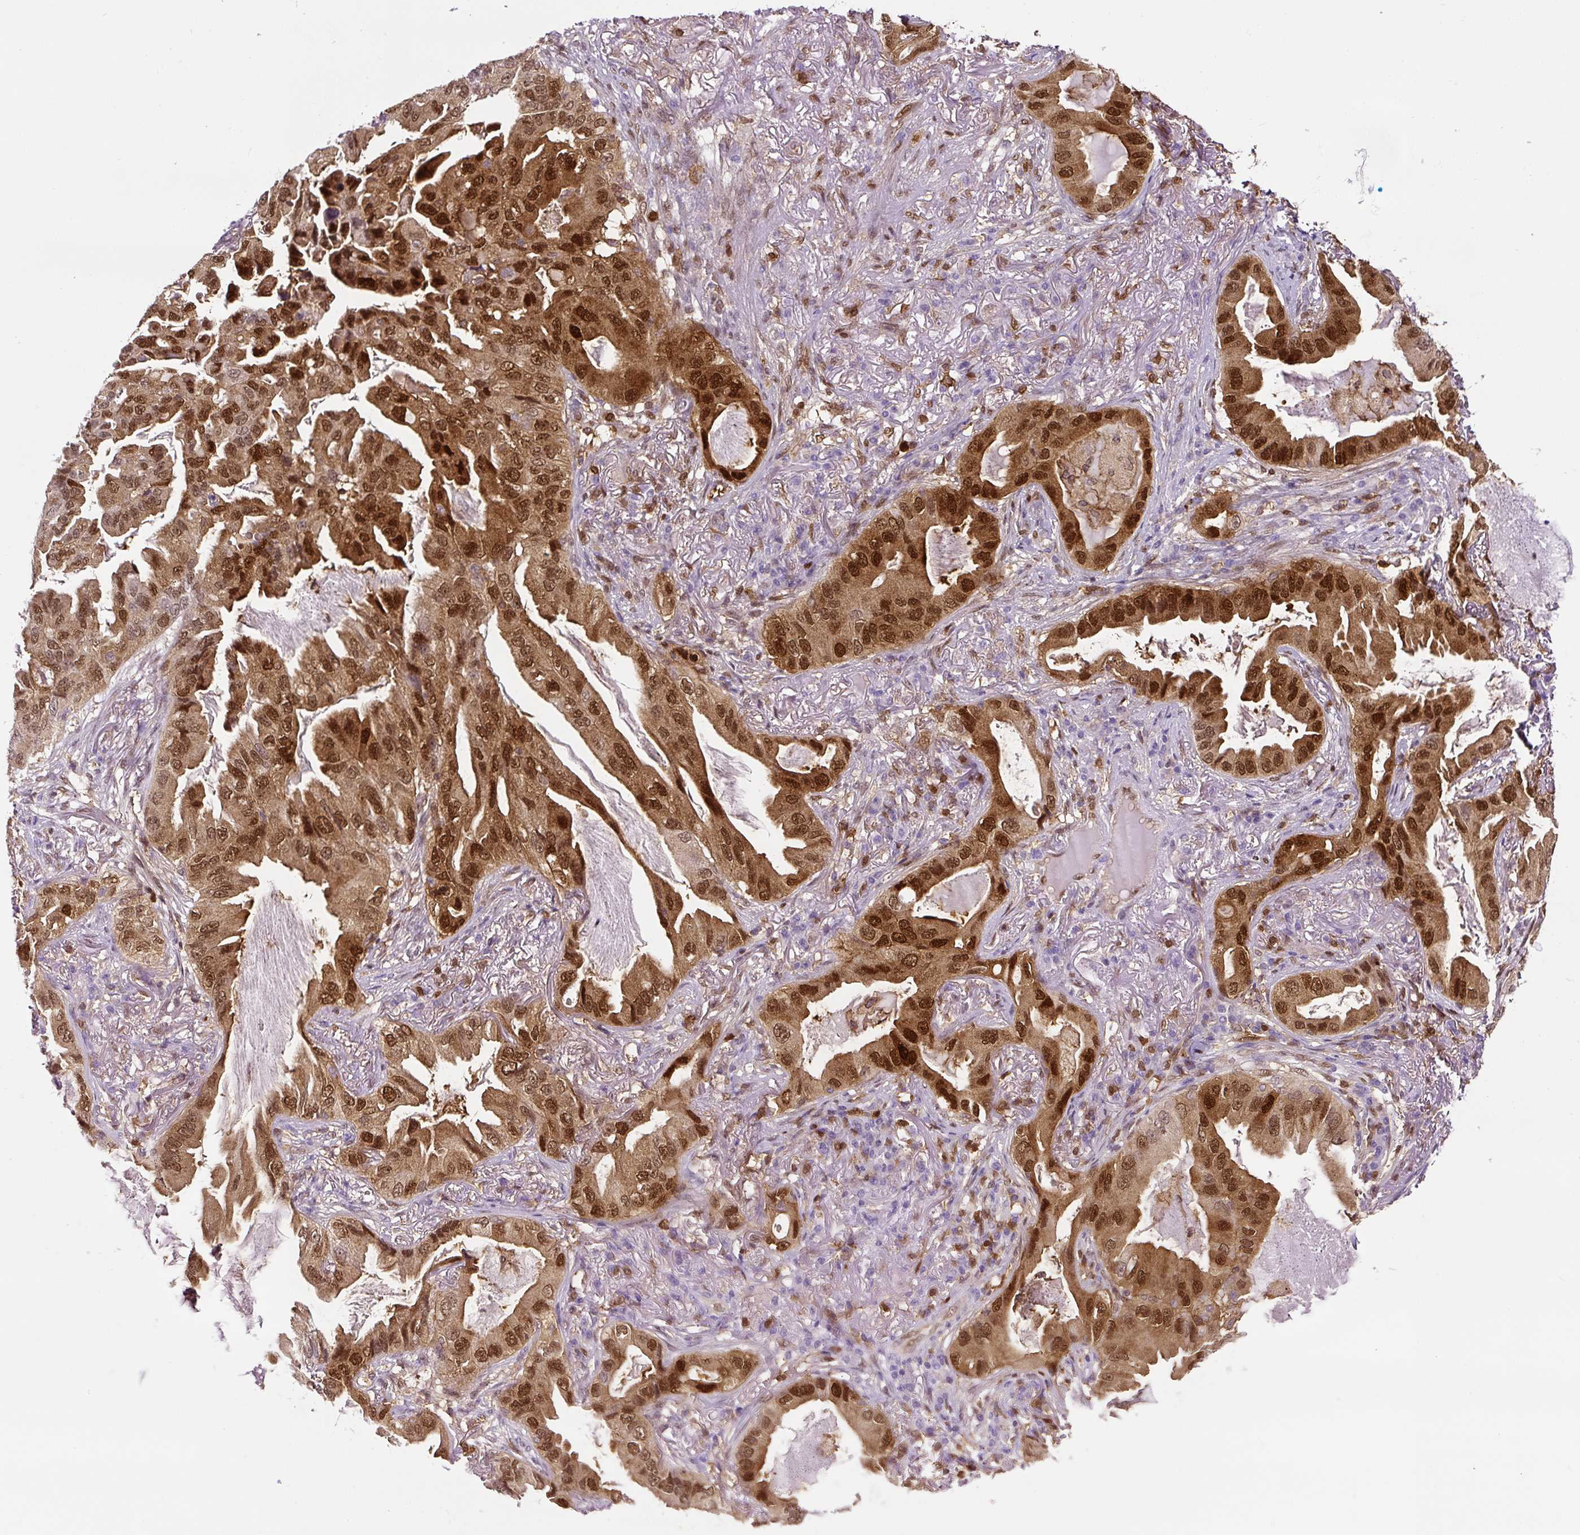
{"staining": {"intensity": "moderate", "quantity": ">75%", "location": "cytoplasmic/membranous,nuclear"}, "tissue": "lung cancer", "cell_type": "Tumor cells", "image_type": "cancer", "snomed": [{"axis": "morphology", "description": "Adenocarcinoma, NOS"}, {"axis": "topography", "description": "Lung"}], "caption": "Protein staining exhibits moderate cytoplasmic/membranous and nuclear positivity in approximately >75% of tumor cells in lung cancer.", "gene": "ANXA1", "patient": {"sex": "female", "age": 69}}